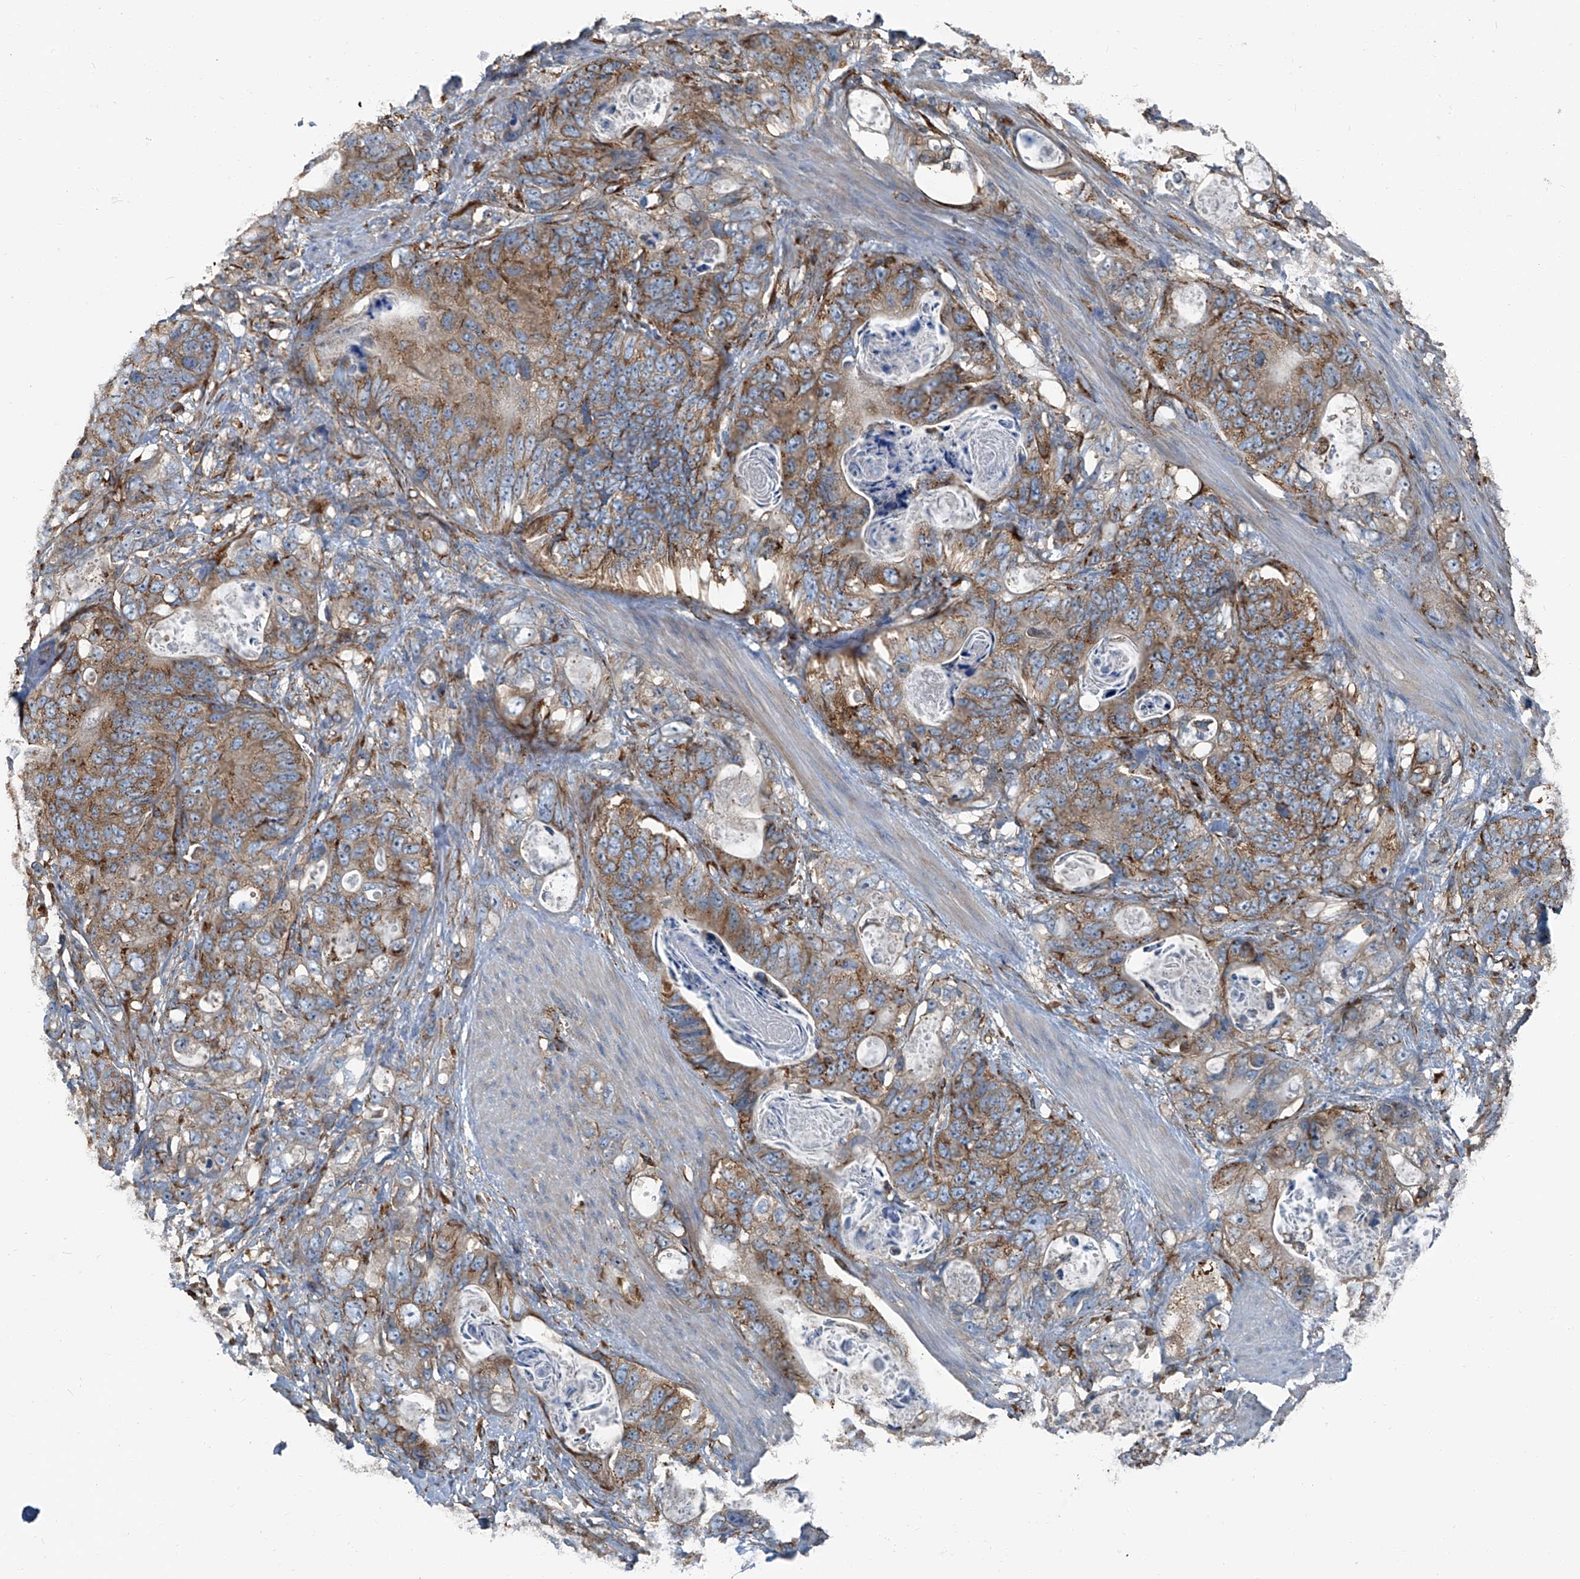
{"staining": {"intensity": "moderate", "quantity": ">75%", "location": "cytoplasmic/membranous"}, "tissue": "stomach cancer", "cell_type": "Tumor cells", "image_type": "cancer", "snomed": [{"axis": "morphology", "description": "Normal tissue, NOS"}, {"axis": "morphology", "description": "Adenocarcinoma, NOS"}, {"axis": "topography", "description": "Stomach"}], "caption": "A high-resolution photomicrograph shows immunohistochemistry (IHC) staining of stomach adenocarcinoma, which reveals moderate cytoplasmic/membranous positivity in approximately >75% of tumor cells.", "gene": "SEPTIN7", "patient": {"sex": "female", "age": 89}}